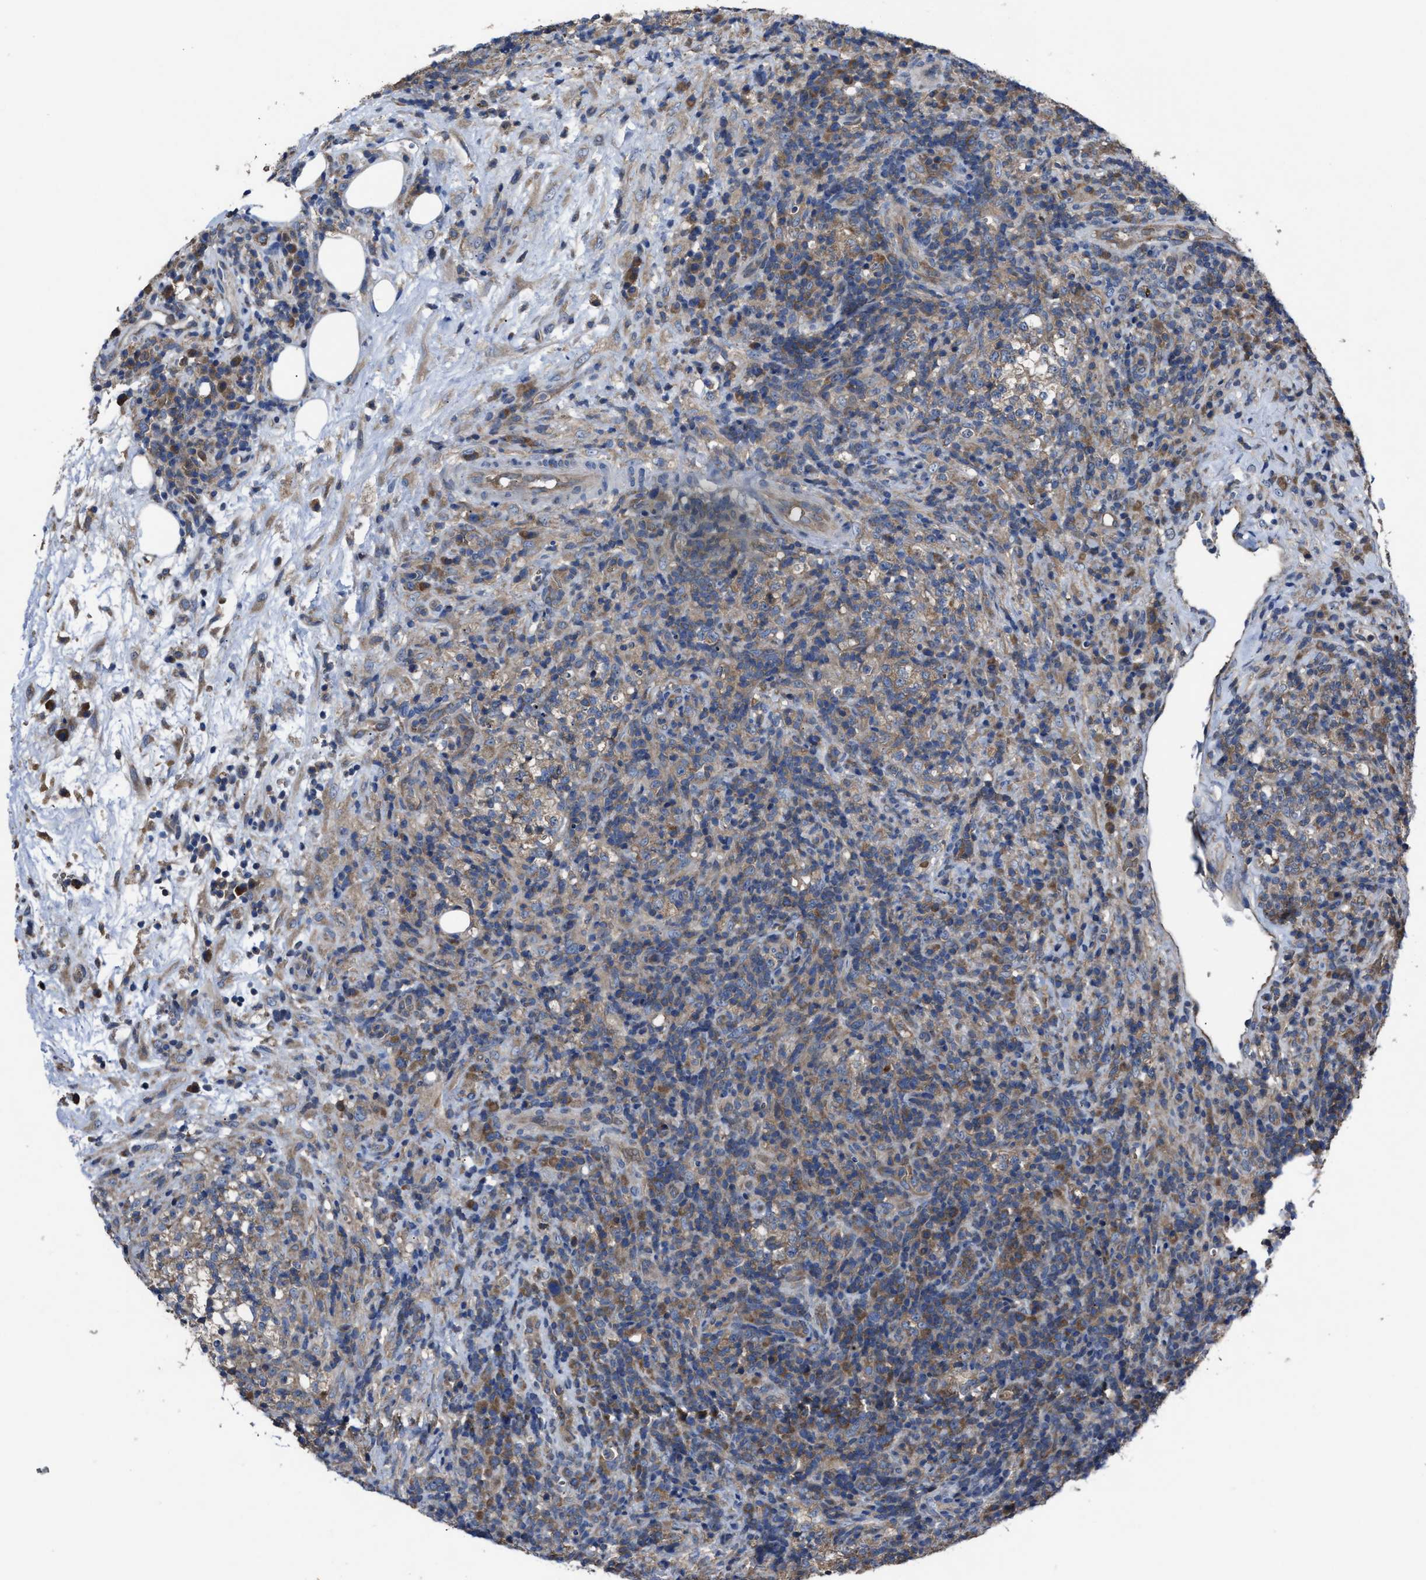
{"staining": {"intensity": "moderate", "quantity": "<25%", "location": "cytoplasmic/membranous"}, "tissue": "lymphoma", "cell_type": "Tumor cells", "image_type": "cancer", "snomed": [{"axis": "morphology", "description": "Malignant lymphoma, non-Hodgkin's type, High grade"}, {"axis": "topography", "description": "Lymph node"}], "caption": "DAB (3,3'-diaminobenzidine) immunohistochemical staining of human high-grade malignant lymphoma, non-Hodgkin's type exhibits moderate cytoplasmic/membranous protein positivity in about <25% of tumor cells.", "gene": "UPF1", "patient": {"sex": "female", "age": 76}}